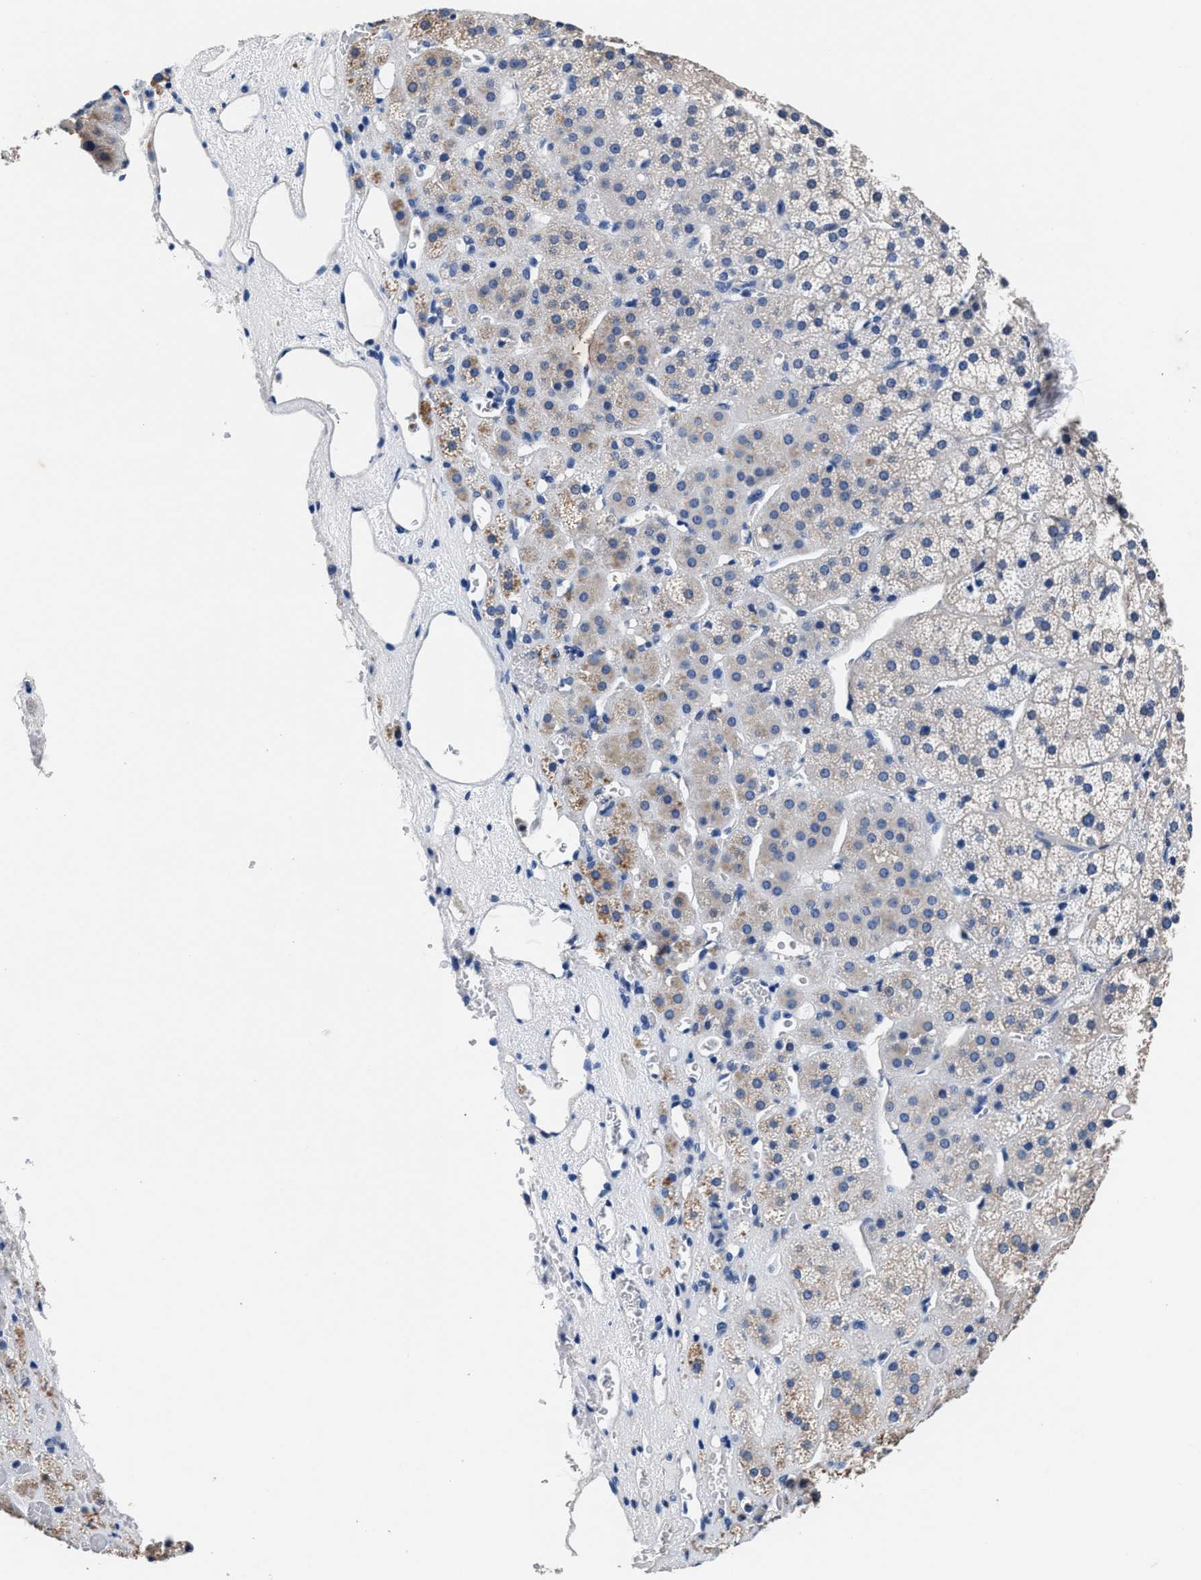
{"staining": {"intensity": "weak", "quantity": "<25%", "location": "cytoplasmic/membranous"}, "tissue": "adrenal gland", "cell_type": "Glandular cells", "image_type": "normal", "snomed": [{"axis": "morphology", "description": "Normal tissue, NOS"}, {"axis": "topography", "description": "Adrenal gland"}], "caption": "Immunohistochemical staining of normal human adrenal gland exhibits no significant positivity in glandular cells.", "gene": "GSTM1", "patient": {"sex": "female", "age": 44}}